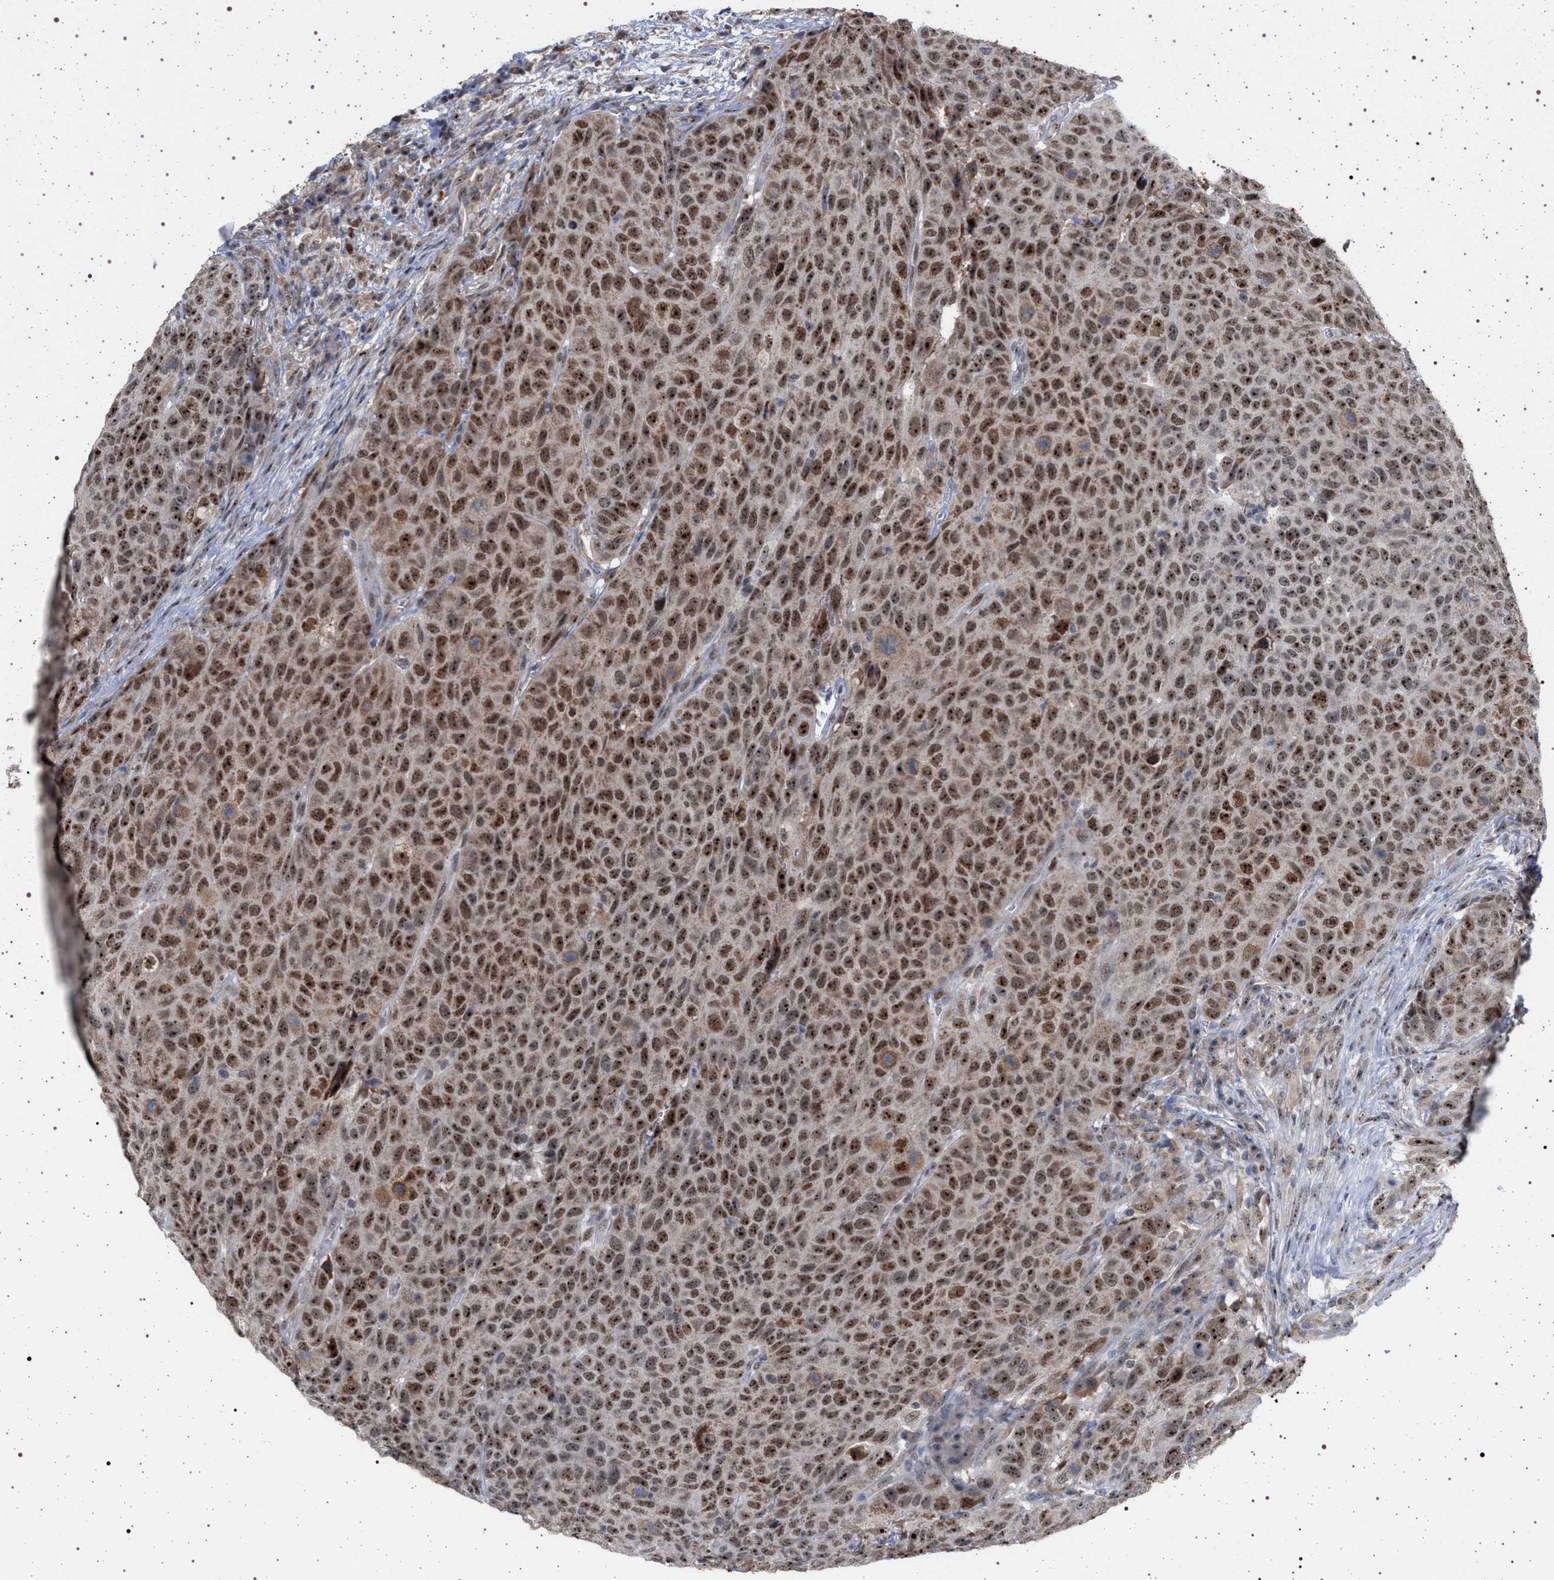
{"staining": {"intensity": "strong", "quantity": ">75%", "location": "nuclear"}, "tissue": "head and neck cancer", "cell_type": "Tumor cells", "image_type": "cancer", "snomed": [{"axis": "morphology", "description": "Squamous cell carcinoma, NOS"}, {"axis": "topography", "description": "Head-Neck"}], "caption": "Immunohistochemical staining of human head and neck squamous cell carcinoma reveals high levels of strong nuclear positivity in approximately >75% of tumor cells. (DAB IHC, brown staining for protein, blue staining for nuclei).", "gene": "ELAC2", "patient": {"sex": "male", "age": 66}}